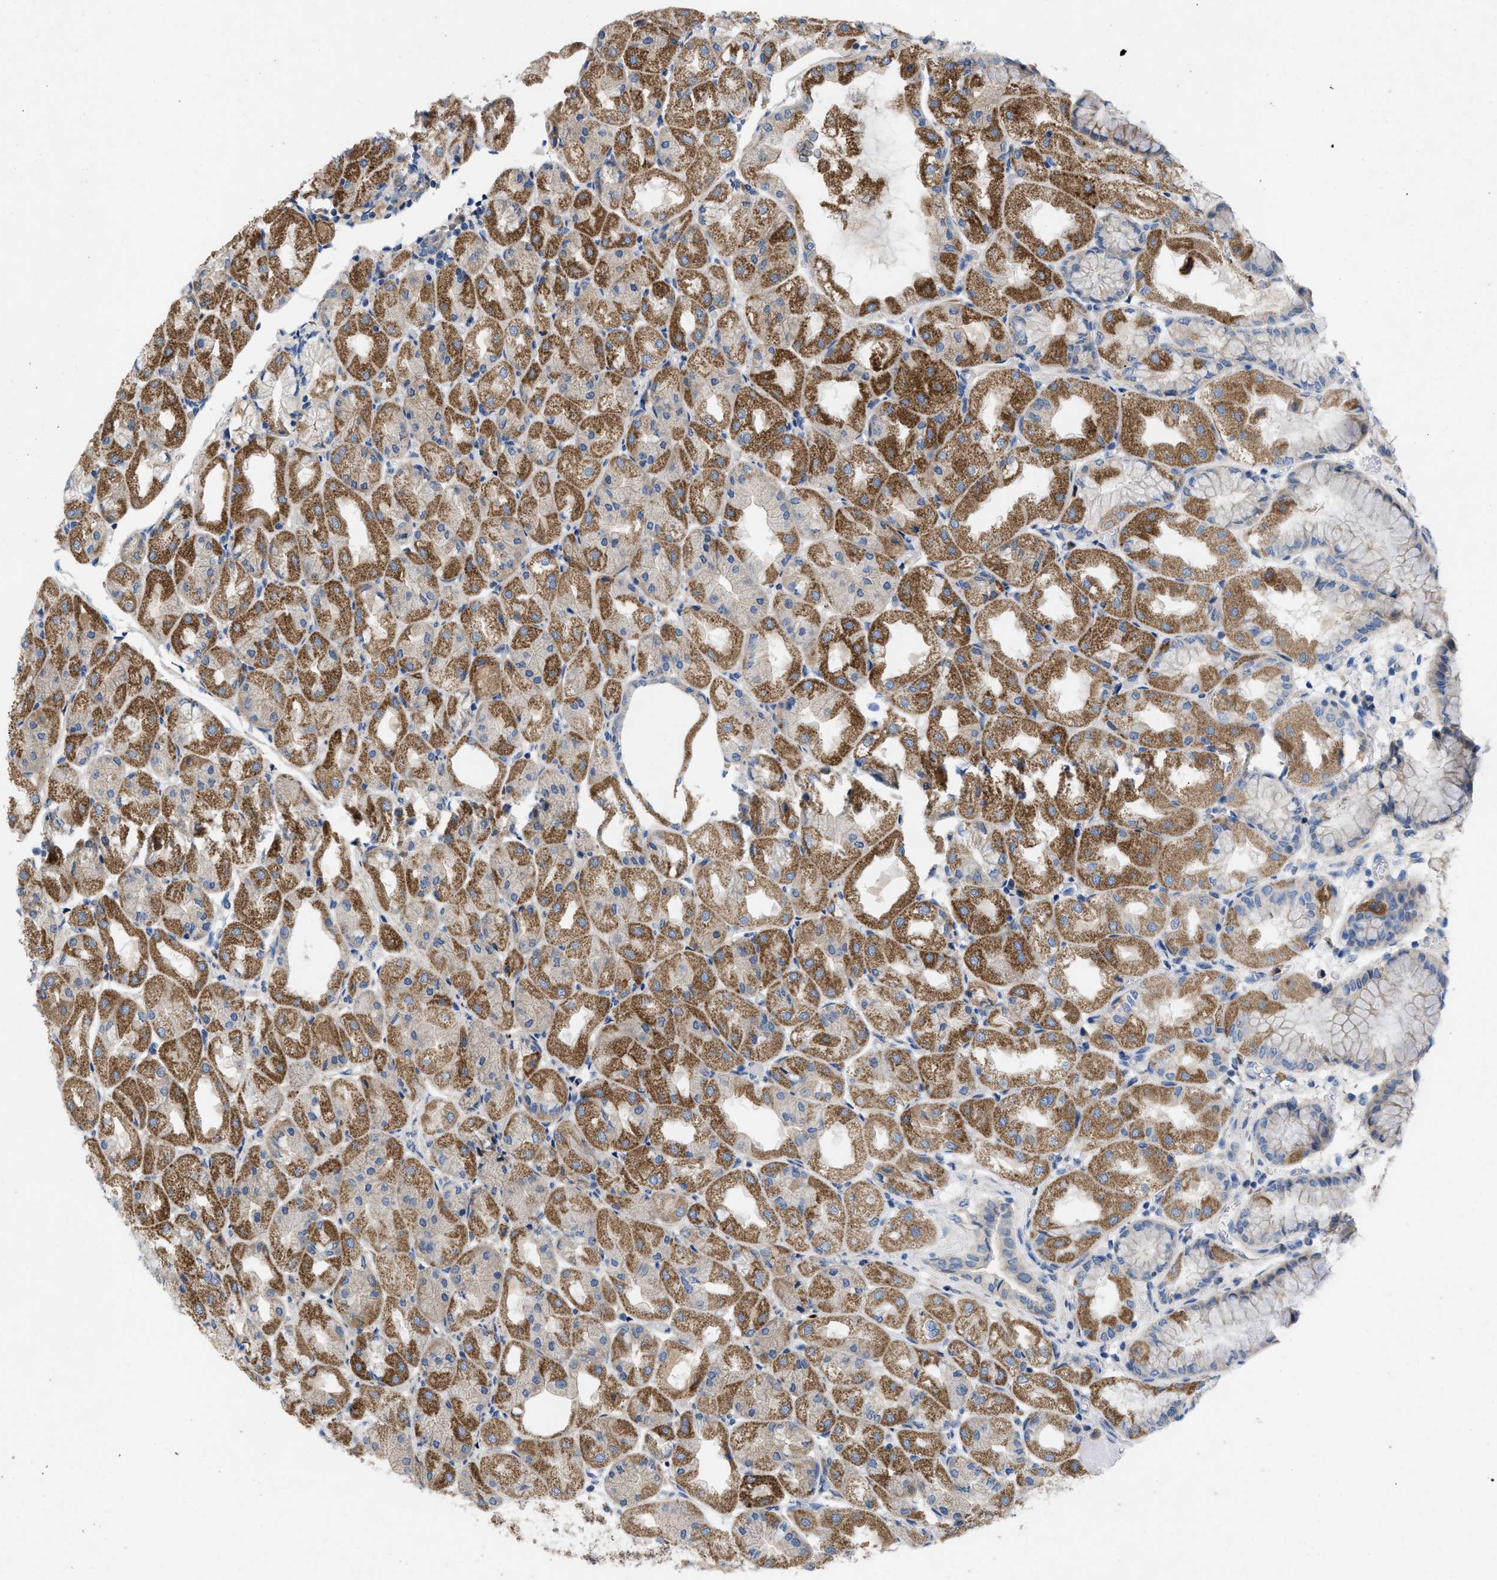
{"staining": {"intensity": "moderate", "quantity": ">75%", "location": "cytoplasmic/membranous"}, "tissue": "stomach", "cell_type": "Glandular cells", "image_type": "normal", "snomed": [{"axis": "morphology", "description": "Normal tissue, NOS"}, {"axis": "topography", "description": "Stomach, upper"}], "caption": "Protein expression analysis of normal stomach displays moderate cytoplasmic/membranous positivity in about >75% of glandular cells.", "gene": "PLPPR5", "patient": {"sex": "male", "age": 72}}